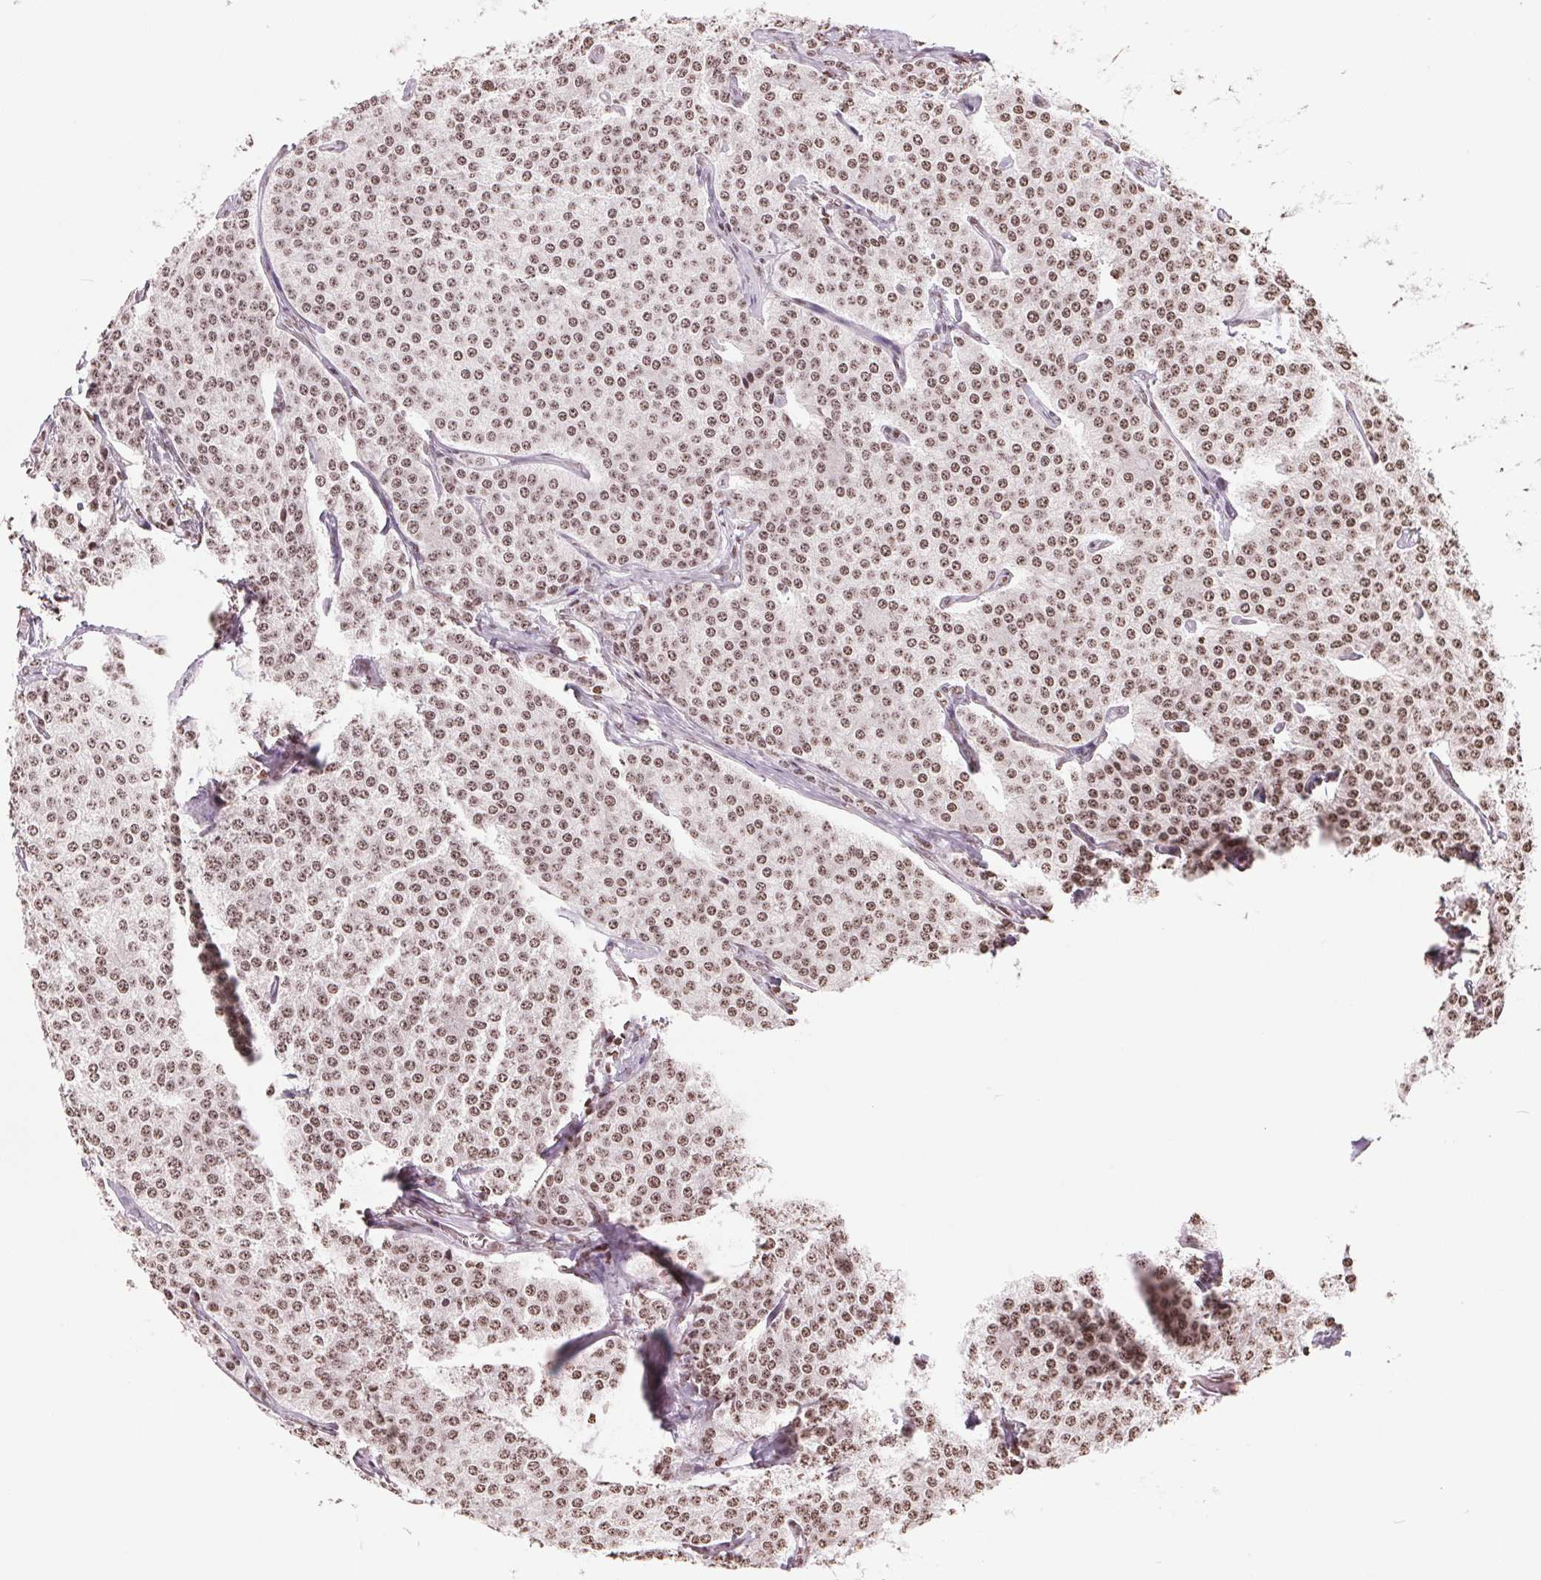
{"staining": {"intensity": "moderate", "quantity": ">75%", "location": "nuclear"}, "tissue": "carcinoid", "cell_type": "Tumor cells", "image_type": "cancer", "snomed": [{"axis": "morphology", "description": "Carcinoid, malignant, NOS"}, {"axis": "topography", "description": "Small intestine"}], "caption": "A medium amount of moderate nuclear positivity is present in approximately >75% of tumor cells in malignant carcinoid tissue.", "gene": "SMIM12", "patient": {"sex": "female", "age": 64}}